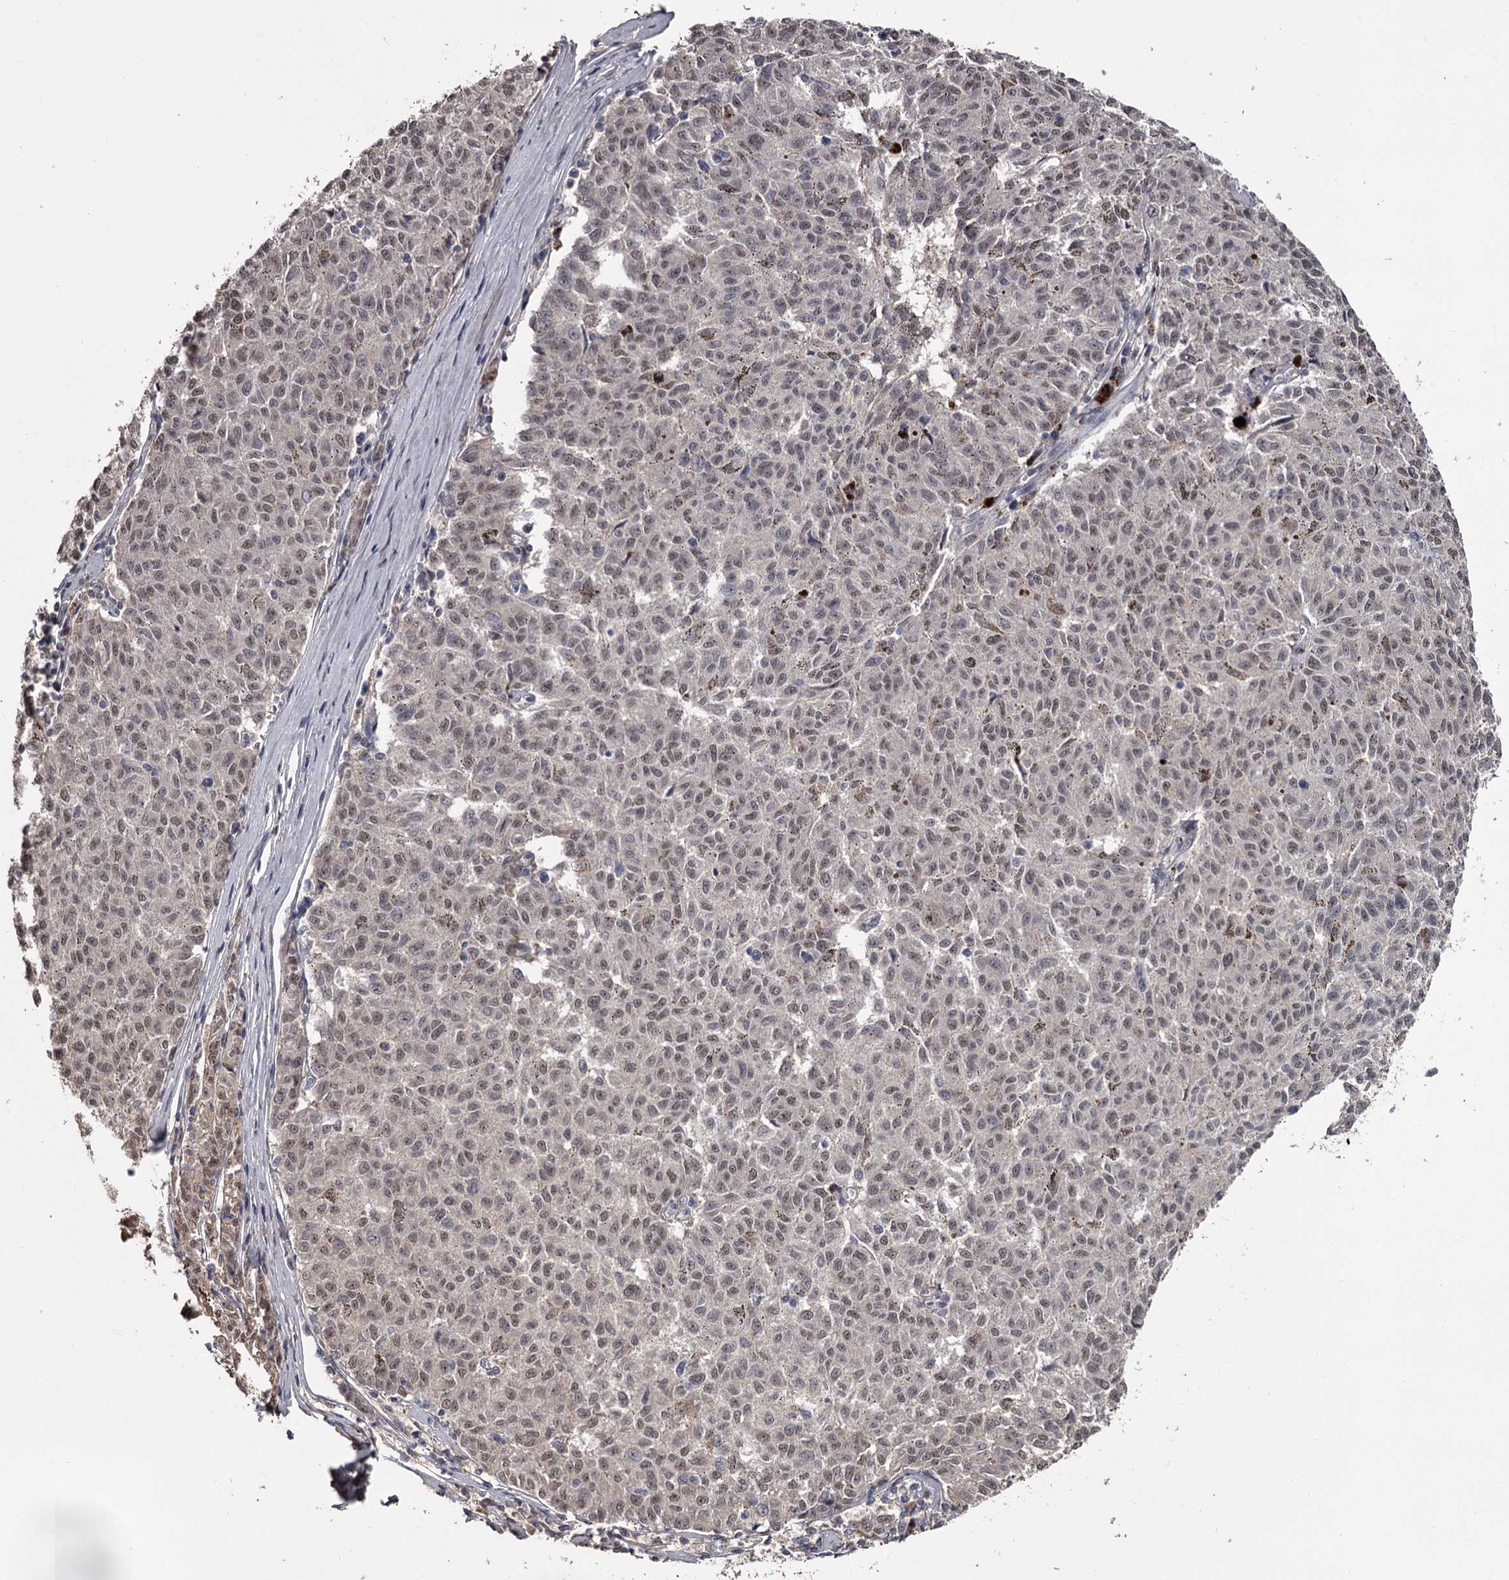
{"staining": {"intensity": "moderate", "quantity": ">75%", "location": "nuclear"}, "tissue": "melanoma", "cell_type": "Tumor cells", "image_type": "cancer", "snomed": [{"axis": "morphology", "description": "Malignant melanoma, NOS"}, {"axis": "topography", "description": "Skin"}], "caption": "This image demonstrates immunohistochemistry (IHC) staining of human malignant melanoma, with medium moderate nuclear staining in about >75% of tumor cells.", "gene": "PRPF40B", "patient": {"sex": "female", "age": 72}}